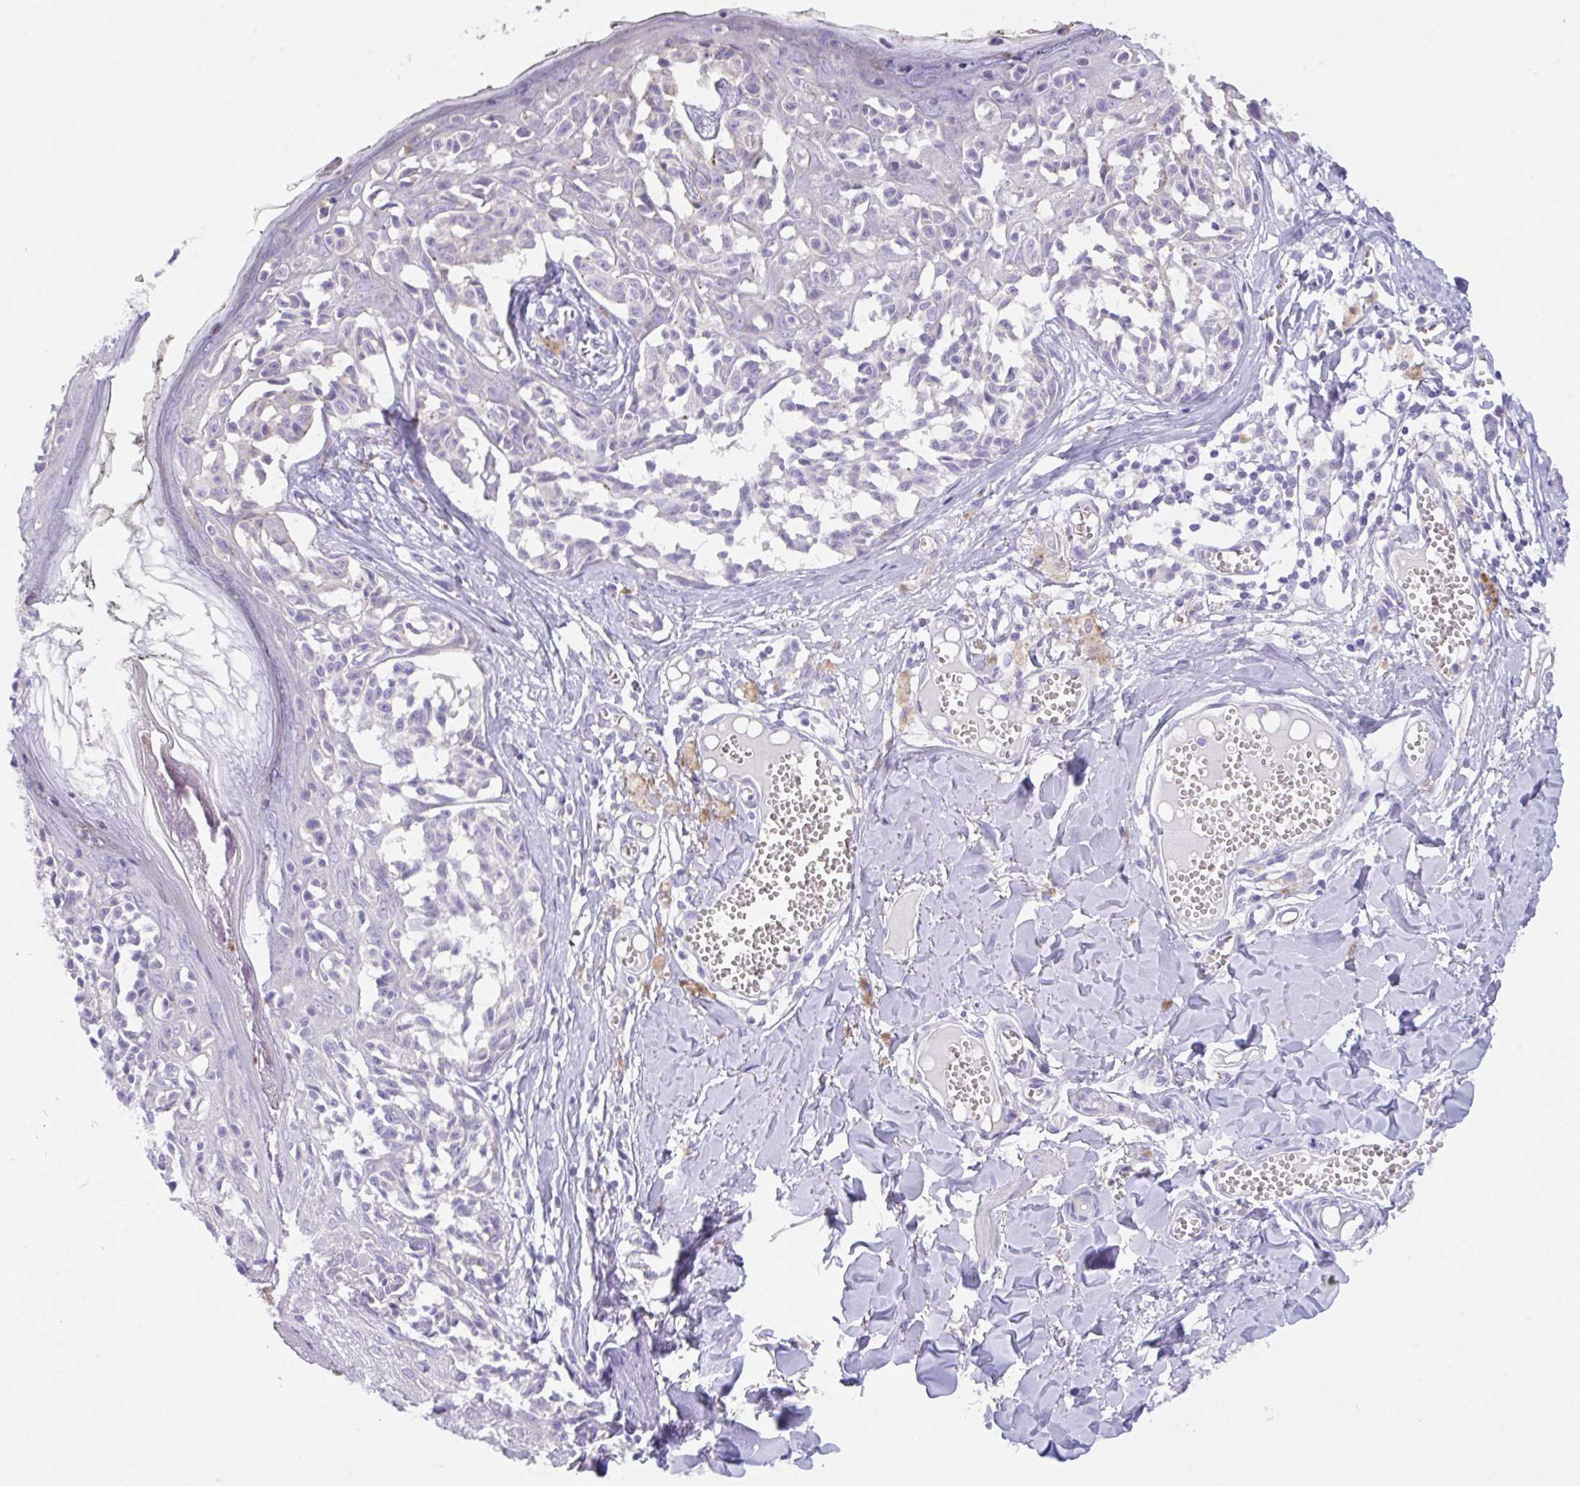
{"staining": {"intensity": "negative", "quantity": "none", "location": "none"}, "tissue": "melanoma", "cell_type": "Tumor cells", "image_type": "cancer", "snomed": [{"axis": "morphology", "description": "Malignant melanoma, NOS"}, {"axis": "topography", "description": "Skin"}], "caption": "This is a histopathology image of immunohistochemistry (IHC) staining of melanoma, which shows no expression in tumor cells.", "gene": "TRAF4", "patient": {"sex": "female", "age": 43}}